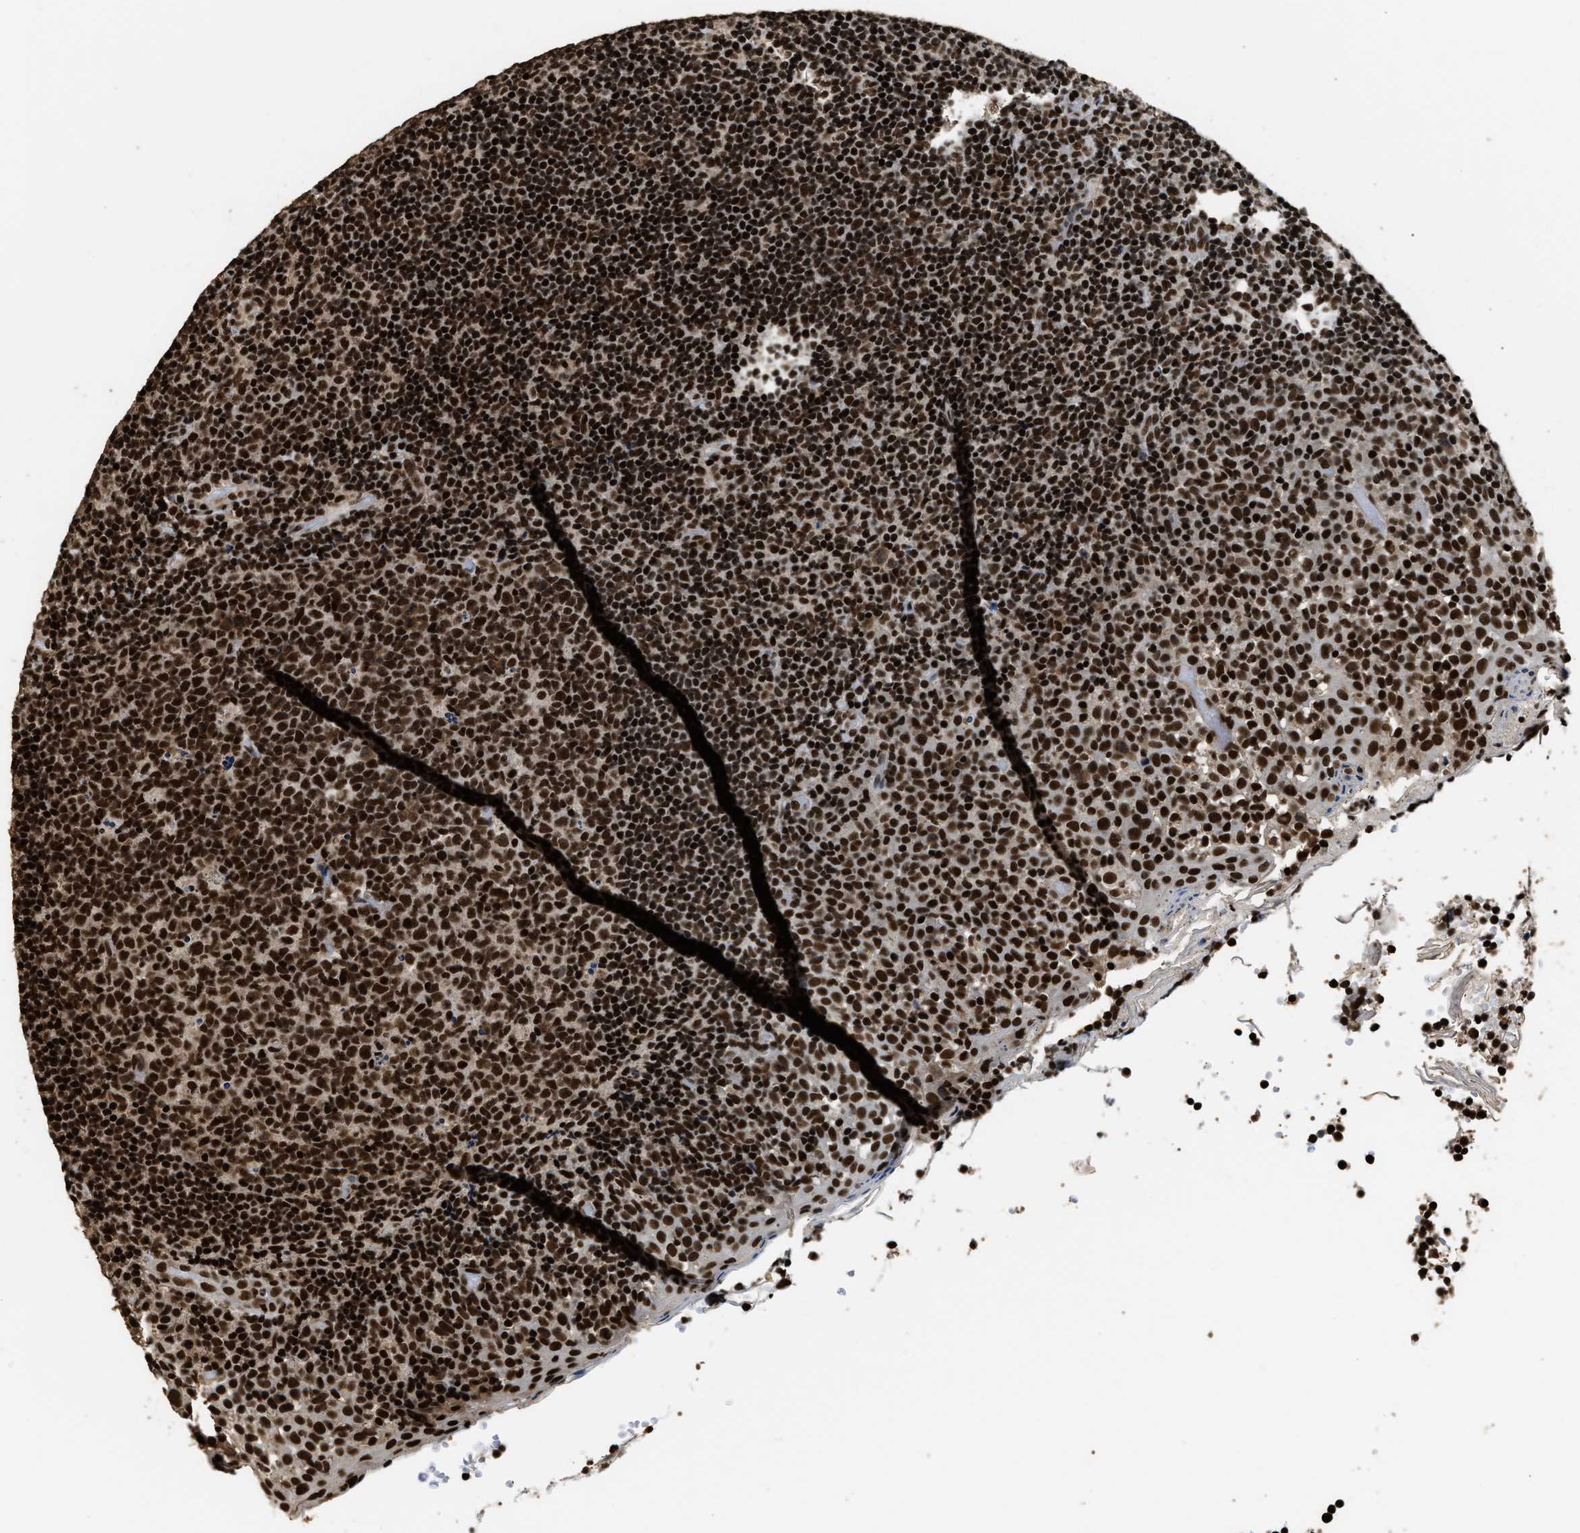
{"staining": {"intensity": "strong", "quantity": ">75%", "location": "nuclear"}, "tissue": "tonsil", "cell_type": "Germinal center cells", "image_type": "normal", "snomed": [{"axis": "morphology", "description": "Normal tissue, NOS"}, {"axis": "topography", "description": "Tonsil"}], "caption": "Tonsil was stained to show a protein in brown. There is high levels of strong nuclear expression in approximately >75% of germinal center cells. (brown staining indicates protein expression, while blue staining denotes nuclei).", "gene": "RAD21", "patient": {"sex": "female", "age": 19}}